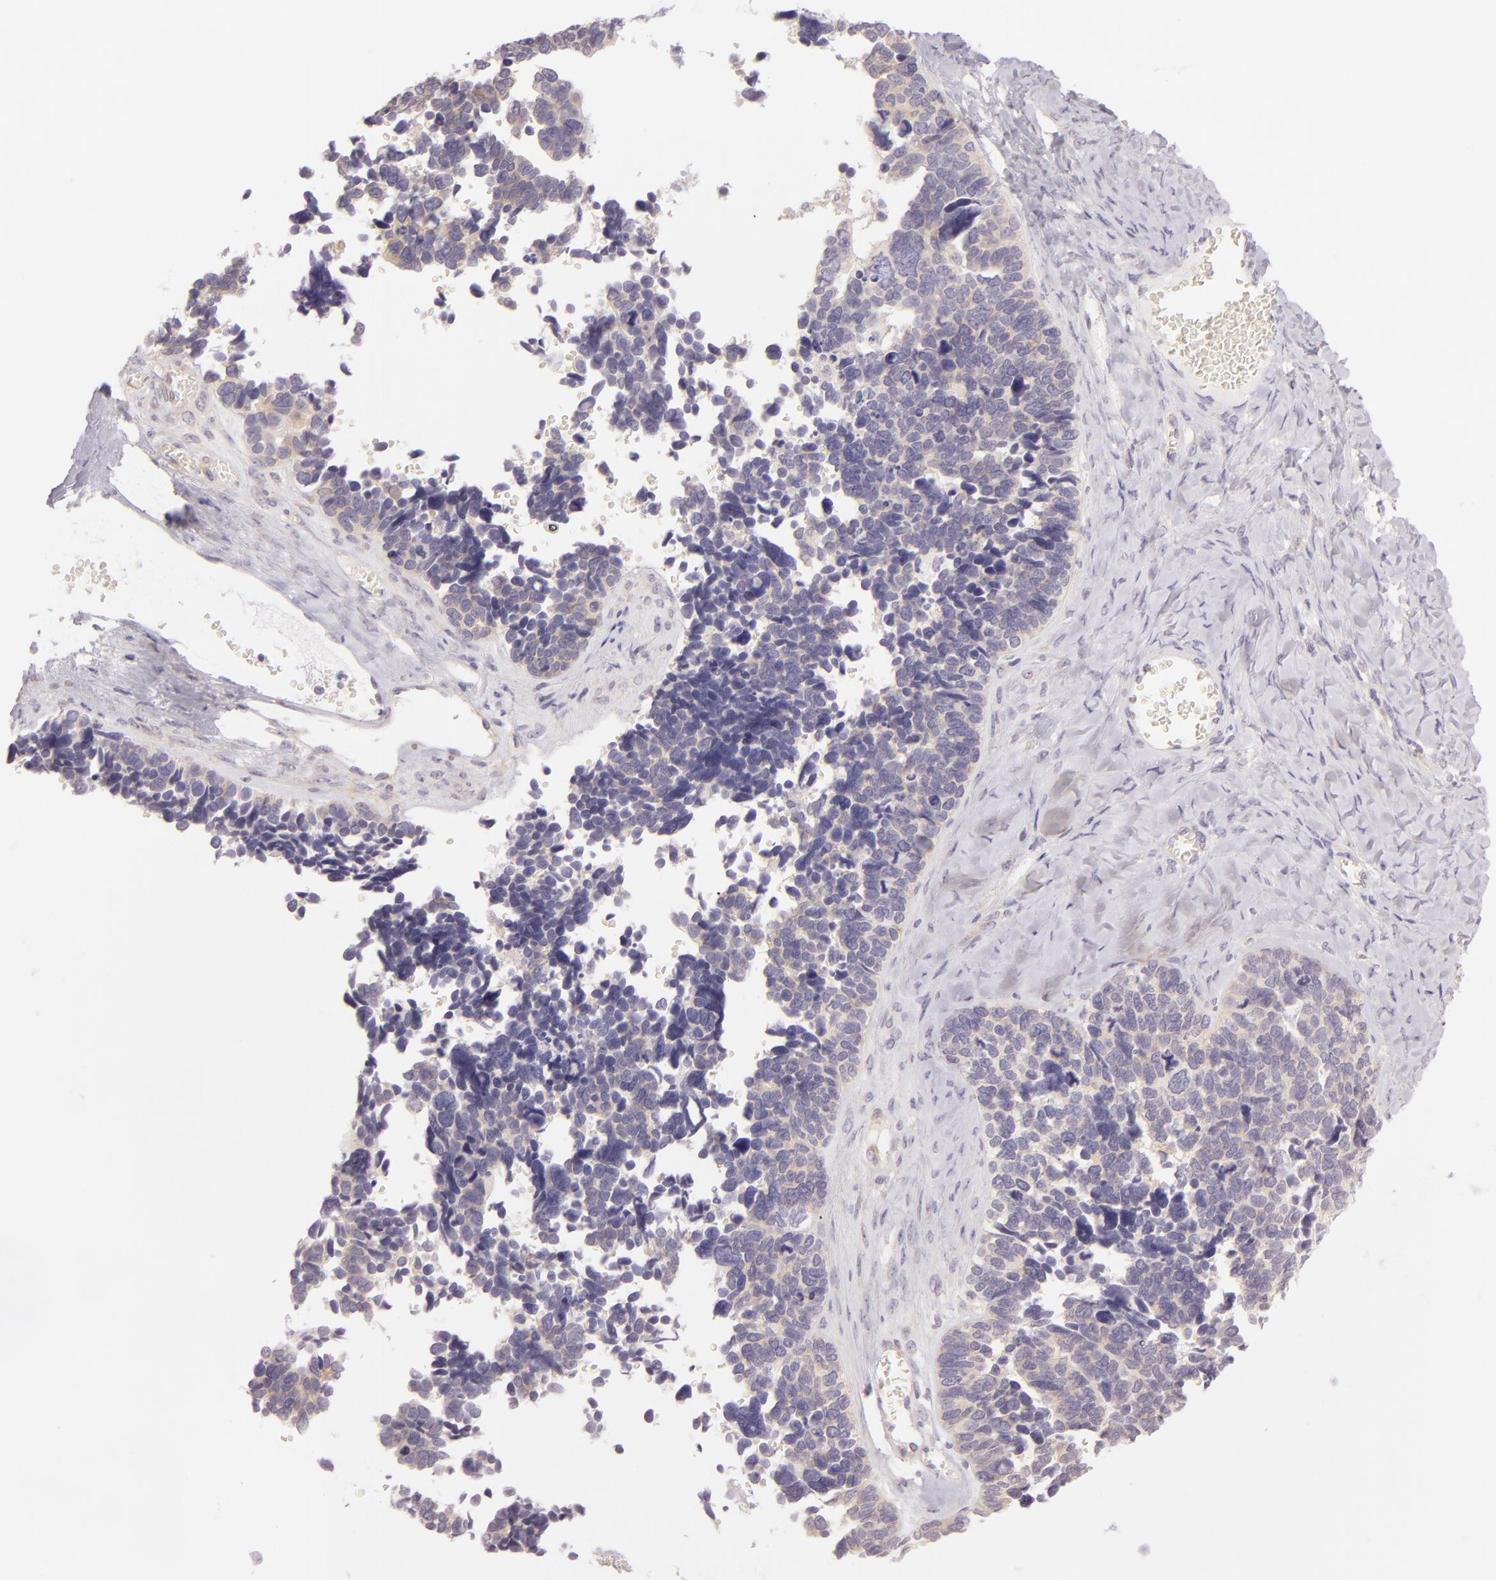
{"staining": {"intensity": "weak", "quantity": "25%-75%", "location": "cytoplasmic/membranous"}, "tissue": "ovarian cancer", "cell_type": "Tumor cells", "image_type": "cancer", "snomed": [{"axis": "morphology", "description": "Cystadenocarcinoma, serous, NOS"}, {"axis": "topography", "description": "Ovary"}], "caption": "IHC staining of ovarian cancer, which exhibits low levels of weak cytoplasmic/membranous positivity in approximately 25%-75% of tumor cells indicating weak cytoplasmic/membranous protein positivity. The staining was performed using DAB (3,3'-diaminobenzidine) (brown) for protein detection and nuclei were counterstained in hematoxylin (blue).", "gene": "ZC3H7B", "patient": {"sex": "female", "age": 77}}